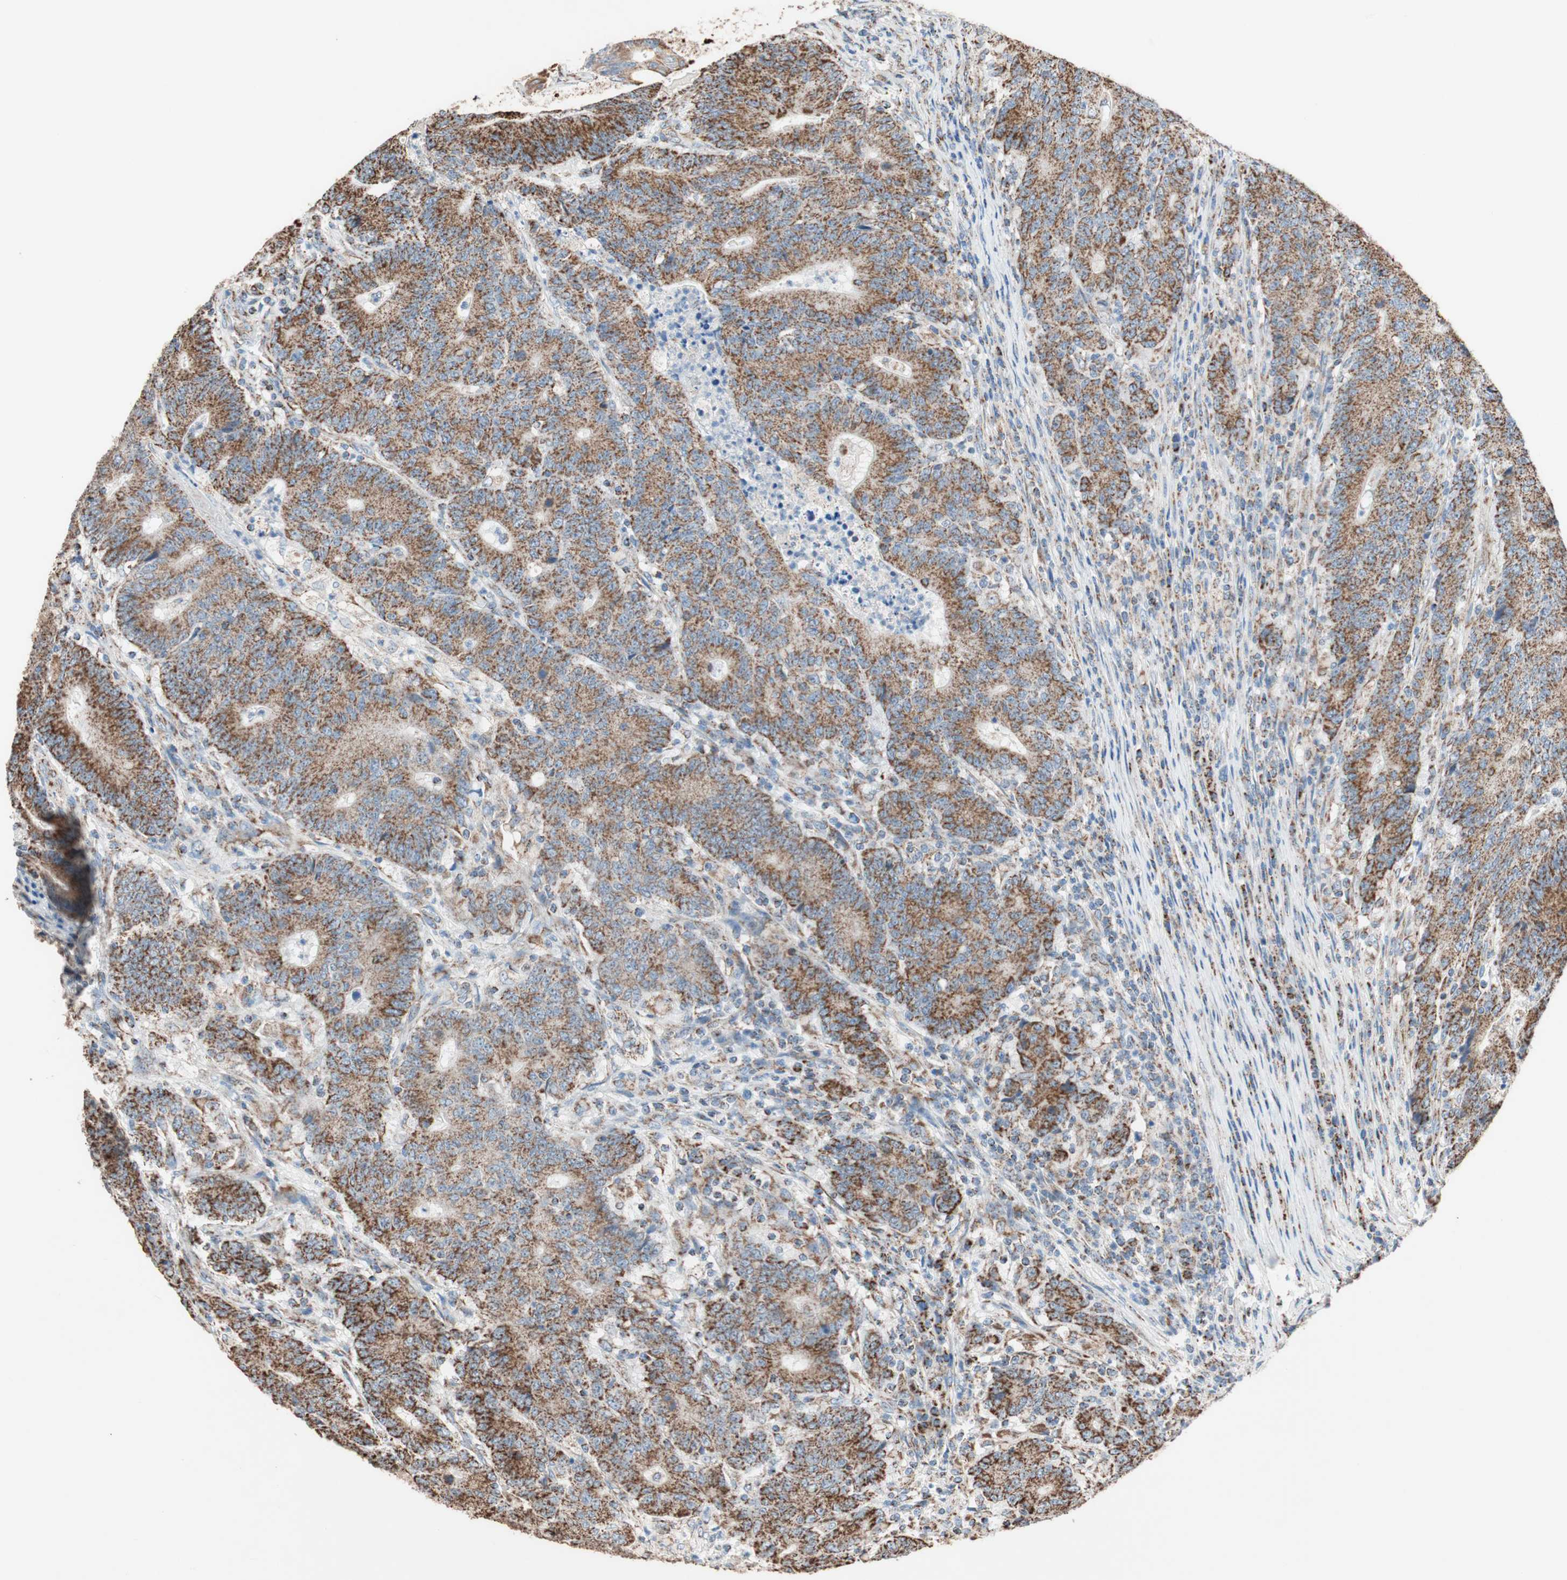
{"staining": {"intensity": "strong", "quantity": ">75%", "location": "cytoplasmic/membranous"}, "tissue": "colorectal cancer", "cell_type": "Tumor cells", "image_type": "cancer", "snomed": [{"axis": "morphology", "description": "Normal tissue, NOS"}, {"axis": "morphology", "description": "Adenocarcinoma, NOS"}, {"axis": "topography", "description": "Colon"}], "caption": "Protein staining demonstrates strong cytoplasmic/membranous staining in approximately >75% of tumor cells in colorectal cancer. (DAB IHC with brightfield microscopy, high magnification).", "gene": "PCSK4", "patient": {"sex": "female", "age": 75}}